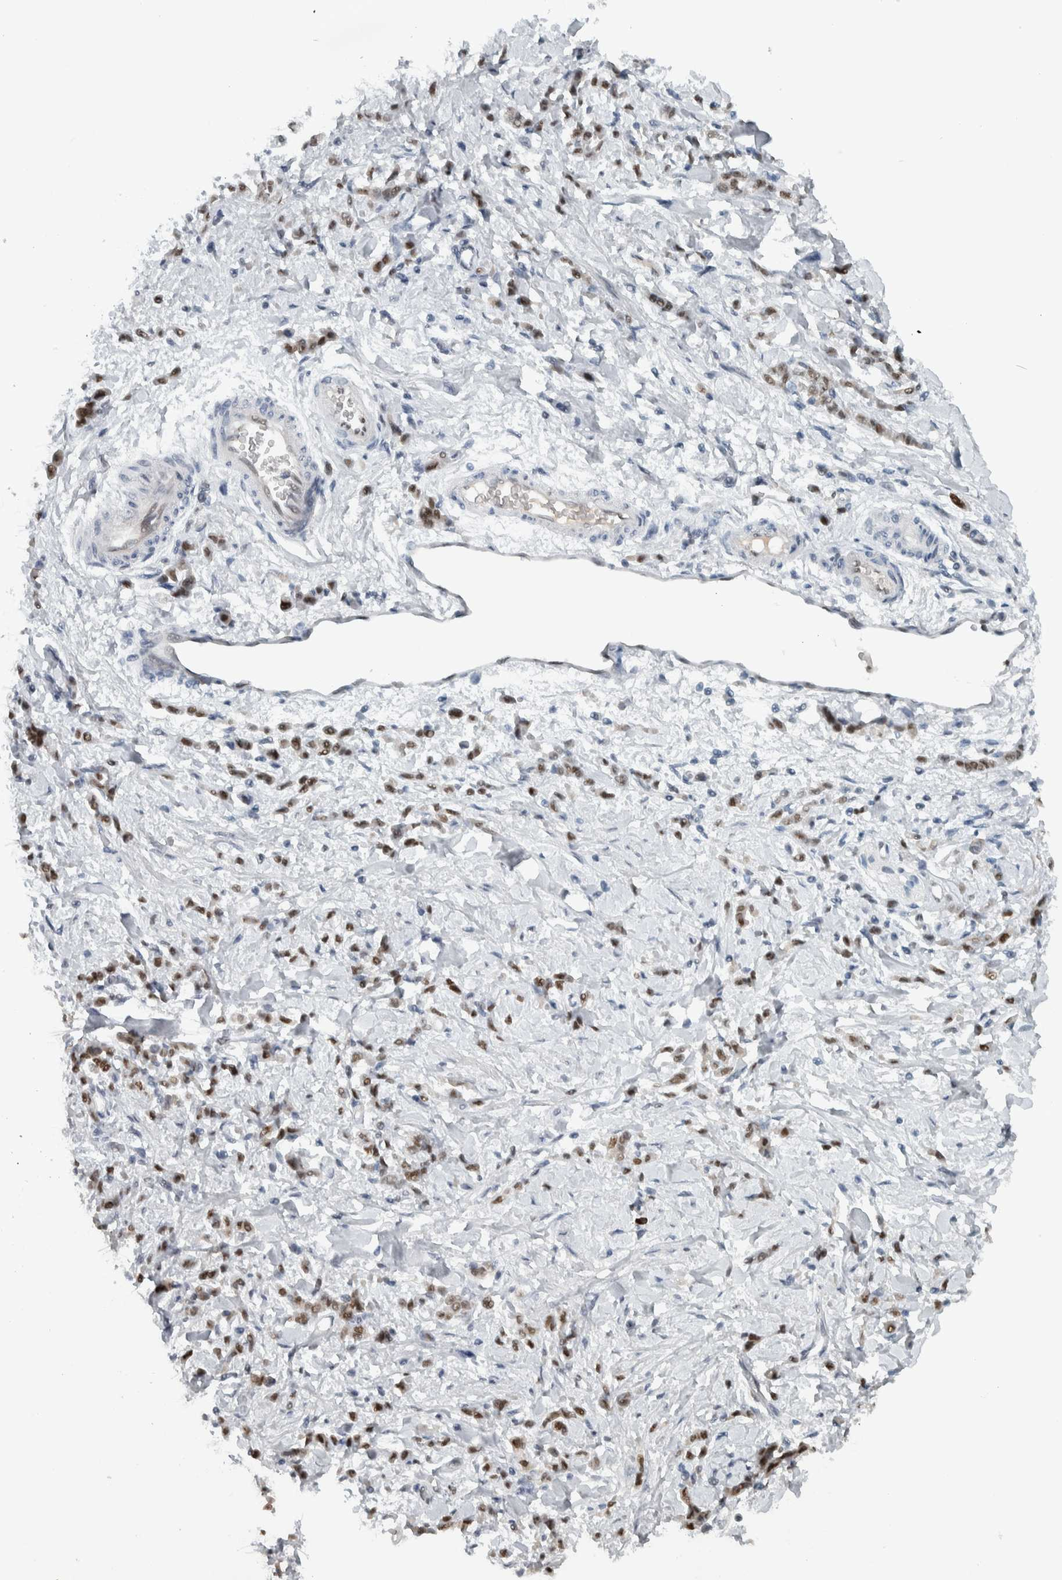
{"staining": {"intensity": "strong", "quantity": ">75%", "location": "nuclear"}, "tissue": "stomach cancer", "cell_type": "Tumor cells", "image_type": "cancer", "snomed": [{"axis": "morphology", "description": "Normal tissue, NOS"}, {"axis": "morphology", "description": "Adenocarcinoma, NOS"}, {"axis": "topography", "description": "Stomach"}], "caption": "IHC (DAB) staining of human stomach adenocarcinoma reveals strong nuclear protein expression in about >75% of tumor cells.", "gene": "ADPRM", "patient": {"sex": "male", "age": 82}}